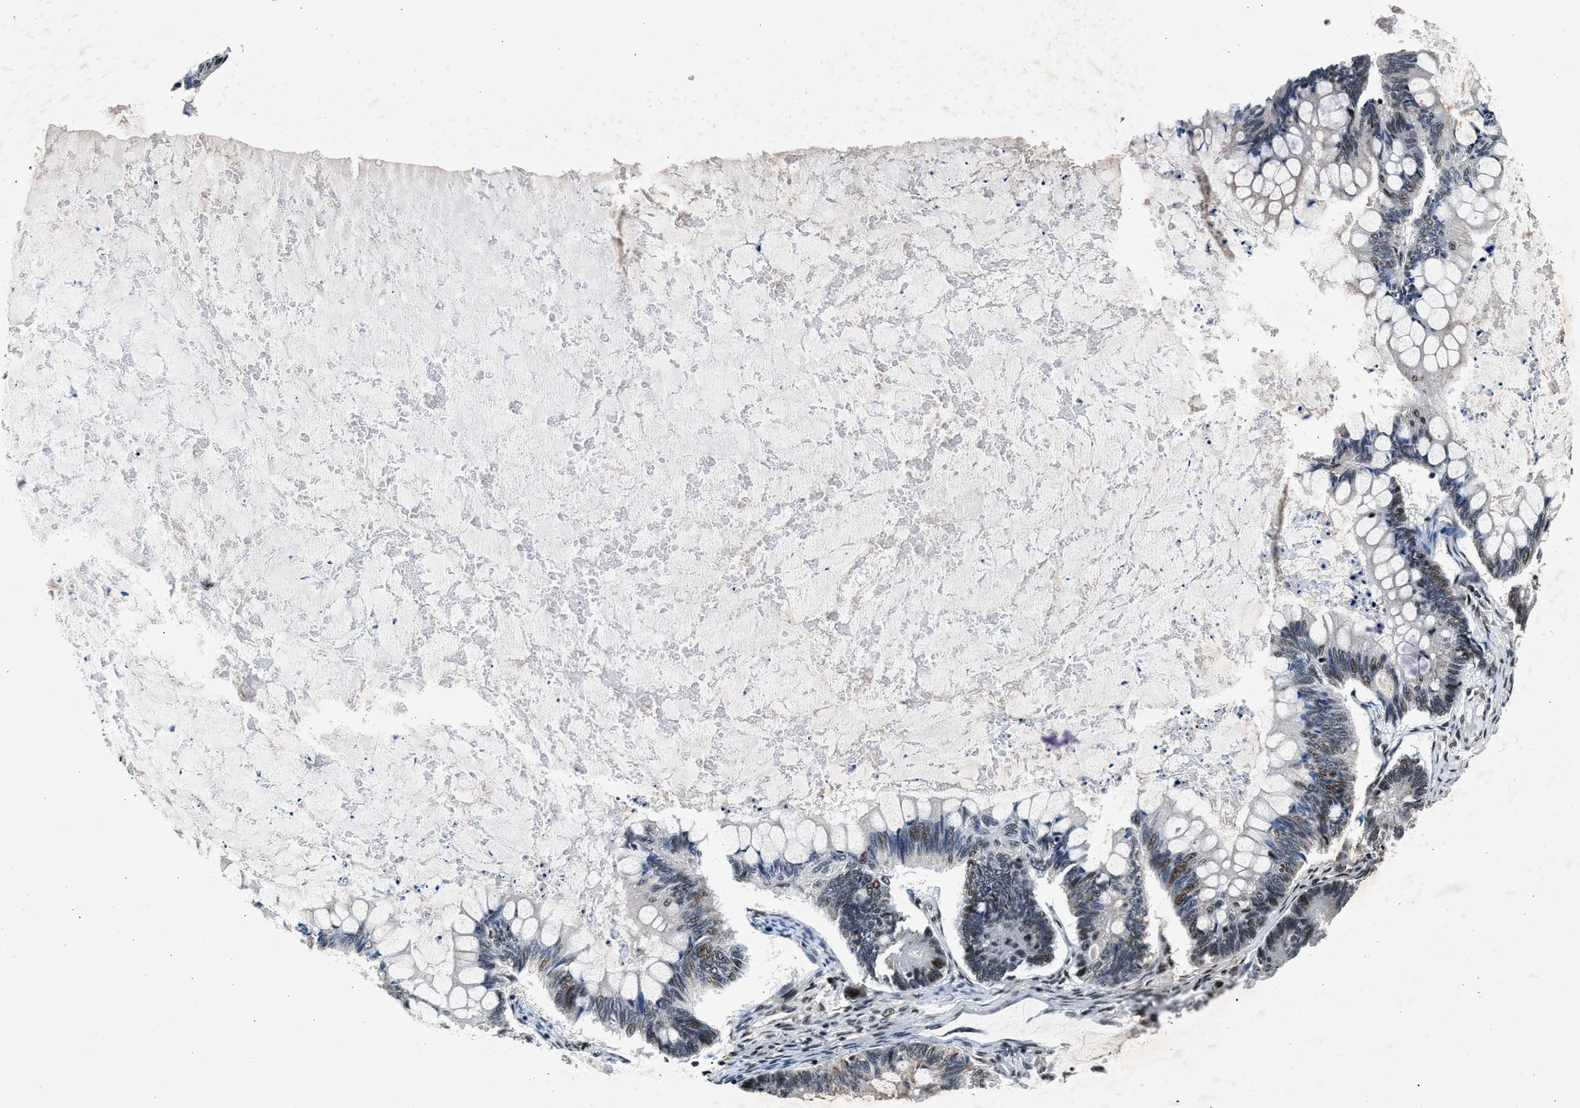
{"staining": {"intensity": "moderate", "quantity": "<25%", "location": "nuclear"}, "tissue": "ovarian cancer", "cell_type": "Tumor cells", "image_type": "cancer", "snomed": [{"axis": "morphology", "description": "Cystadenocarcinoma, mucinous, NOS"}, {"axis": "topography", "description": "Ovary"}], "caption": "Human ovarian cancer stained for a protein (brown) reveals moderate nuclear positive expression in approximately <25% of tumor cells.", "gene": "PRRC2B", "patient": {"sex": "female", "age": 61}}